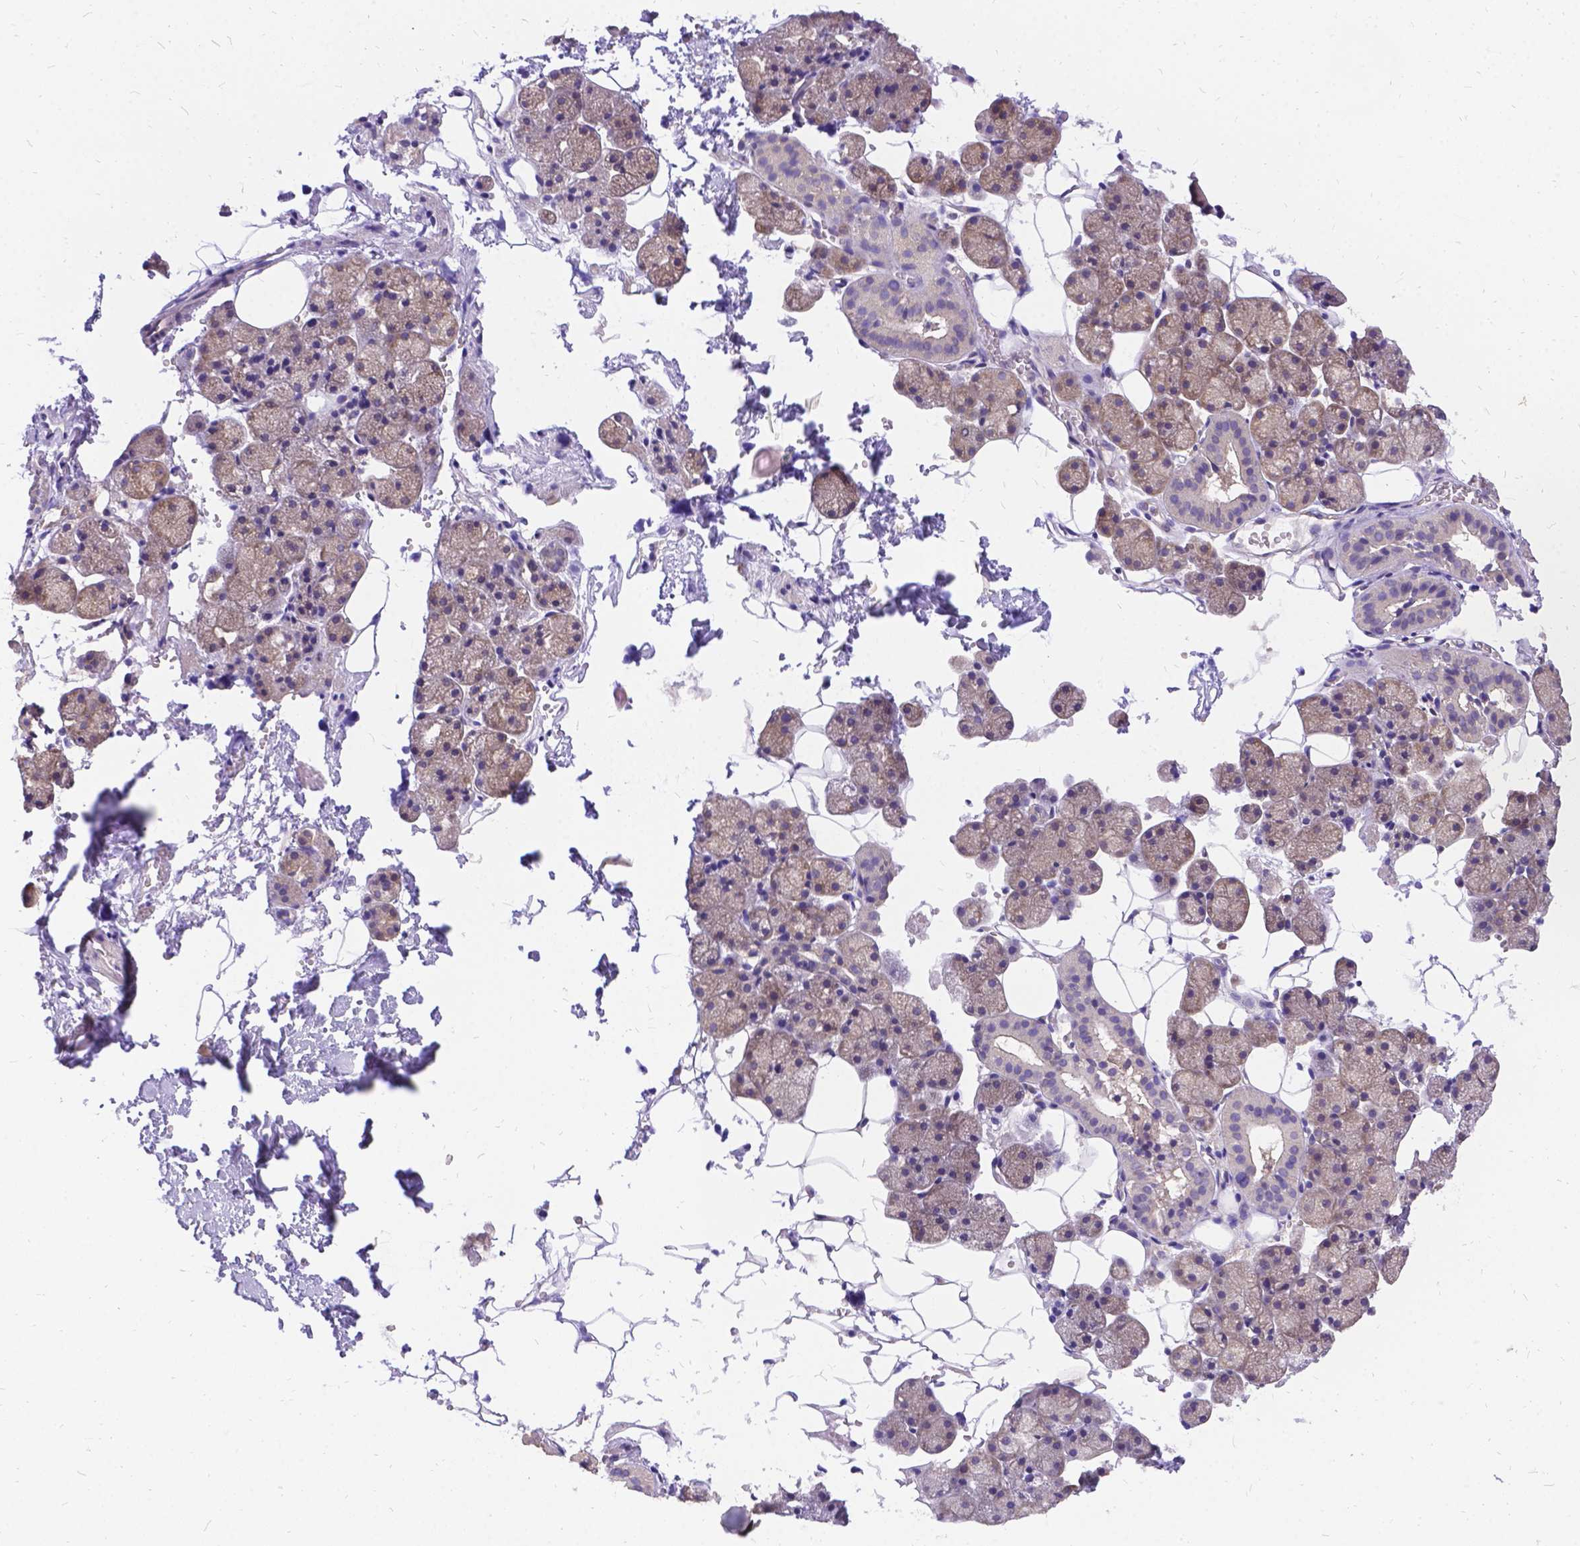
{"staining": {"intensity": "weak", "quantity": ">75%", "location": "cytoplasmic/membranous"}, "tissue": "salivary gland", "cell_type": "Glandular cells", "image_type": "normal", "snomed": [{"axis": "morphology", "description": "Normal tissue, NOS"}, {"axis": "topography", "description": "Salivary gland"}], "caption": "A brown stain shows weak cytoplasmic/membranous expression of a protein in glandular cells of benign human salivary gland.", "gene": "DENND6A", "patient": {"sex": "male", "age": 38}}